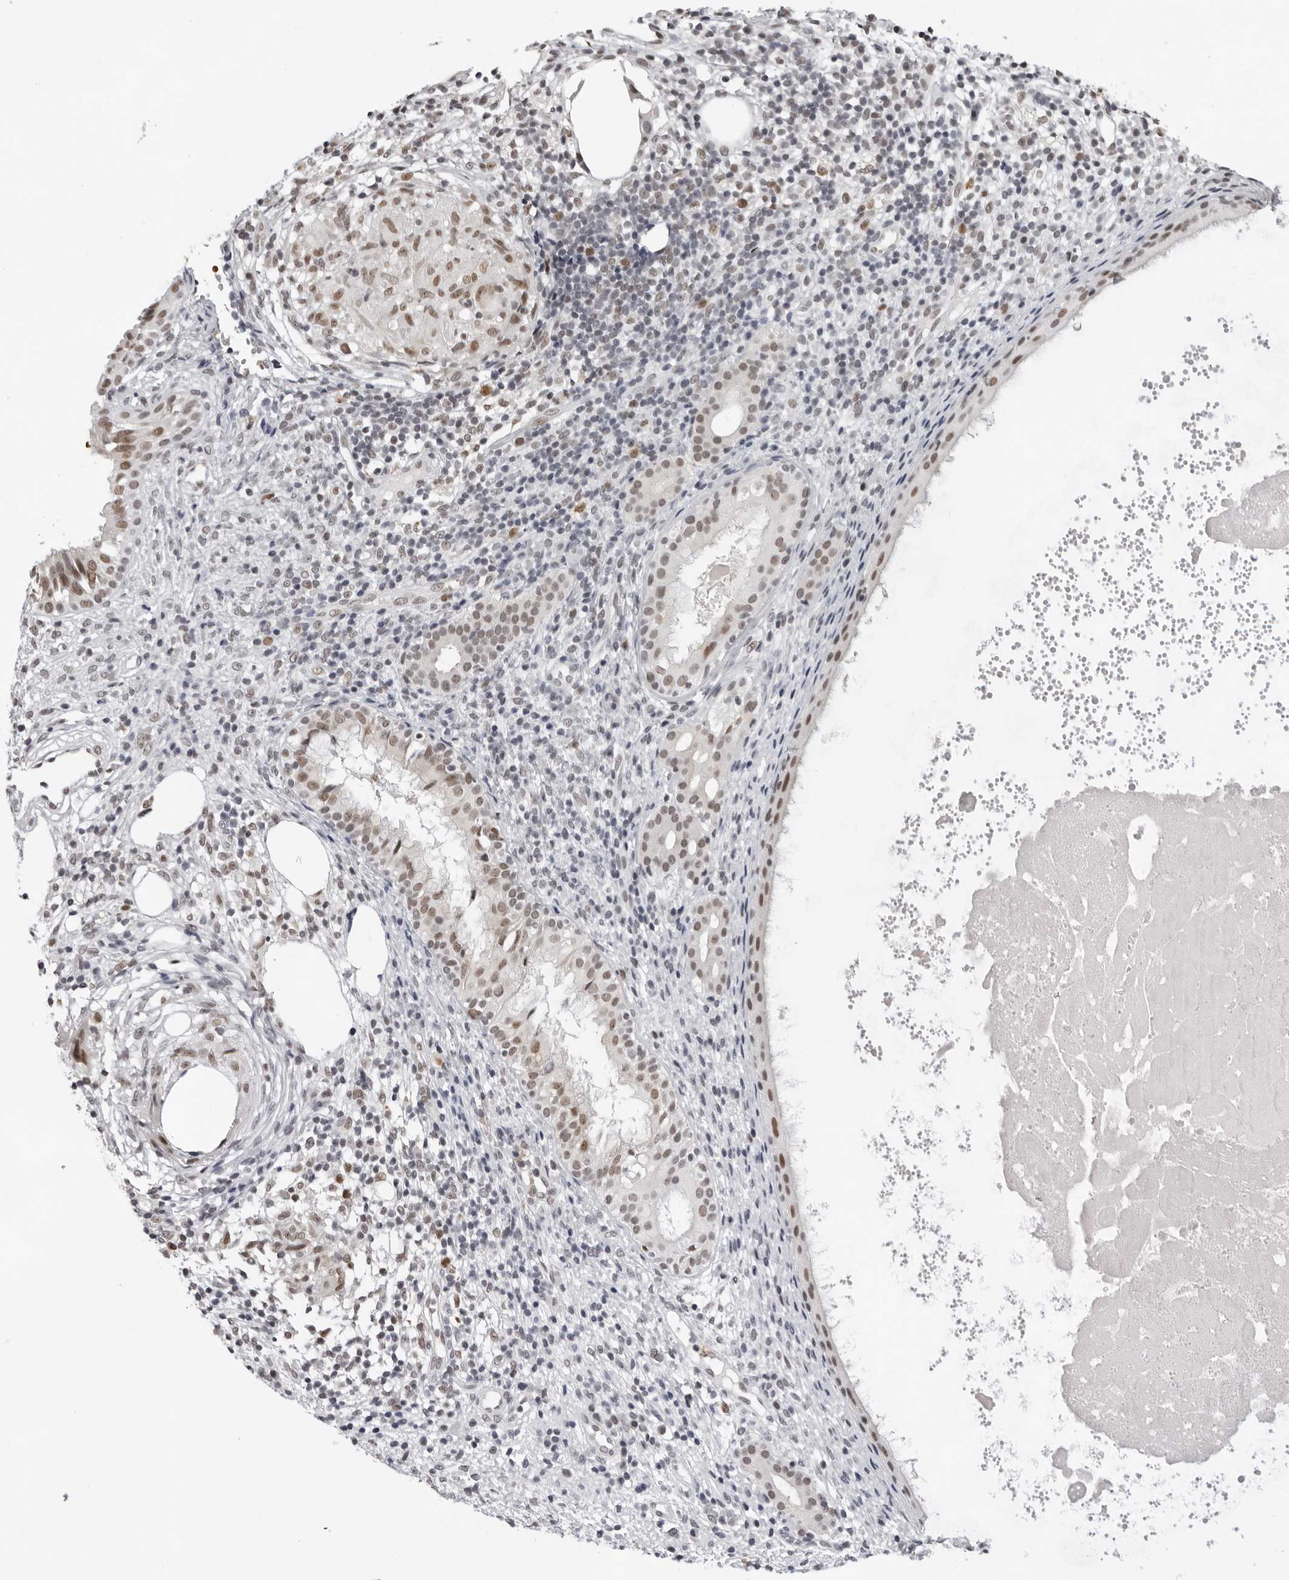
{"staining": {"intensity": "moderate", "quantity": ">75%", "location": "nuclear"}, "tissue": "nasopharynx", "cell_type": "Respiratory epithelial cells", "image_type": "normal", "snomed": [{"axis": "morphology", "description": "Normal tissue, NOS"}, {"axis": "topography", "description": "Nasopharynx"}], "caption": "IHC staining of unremarkable nasopharynx, which reveals medium levels of moderate nuclear staining in about >75% of respiratory epithelial cells indicating moderate nuclear protein staining. The staining was performed using DAB (brown) for protein detection and nuclei were counterstained in hematoxylin (blue).", "gene": "USP1", "patient": {"sex": "male", "age": 22}}